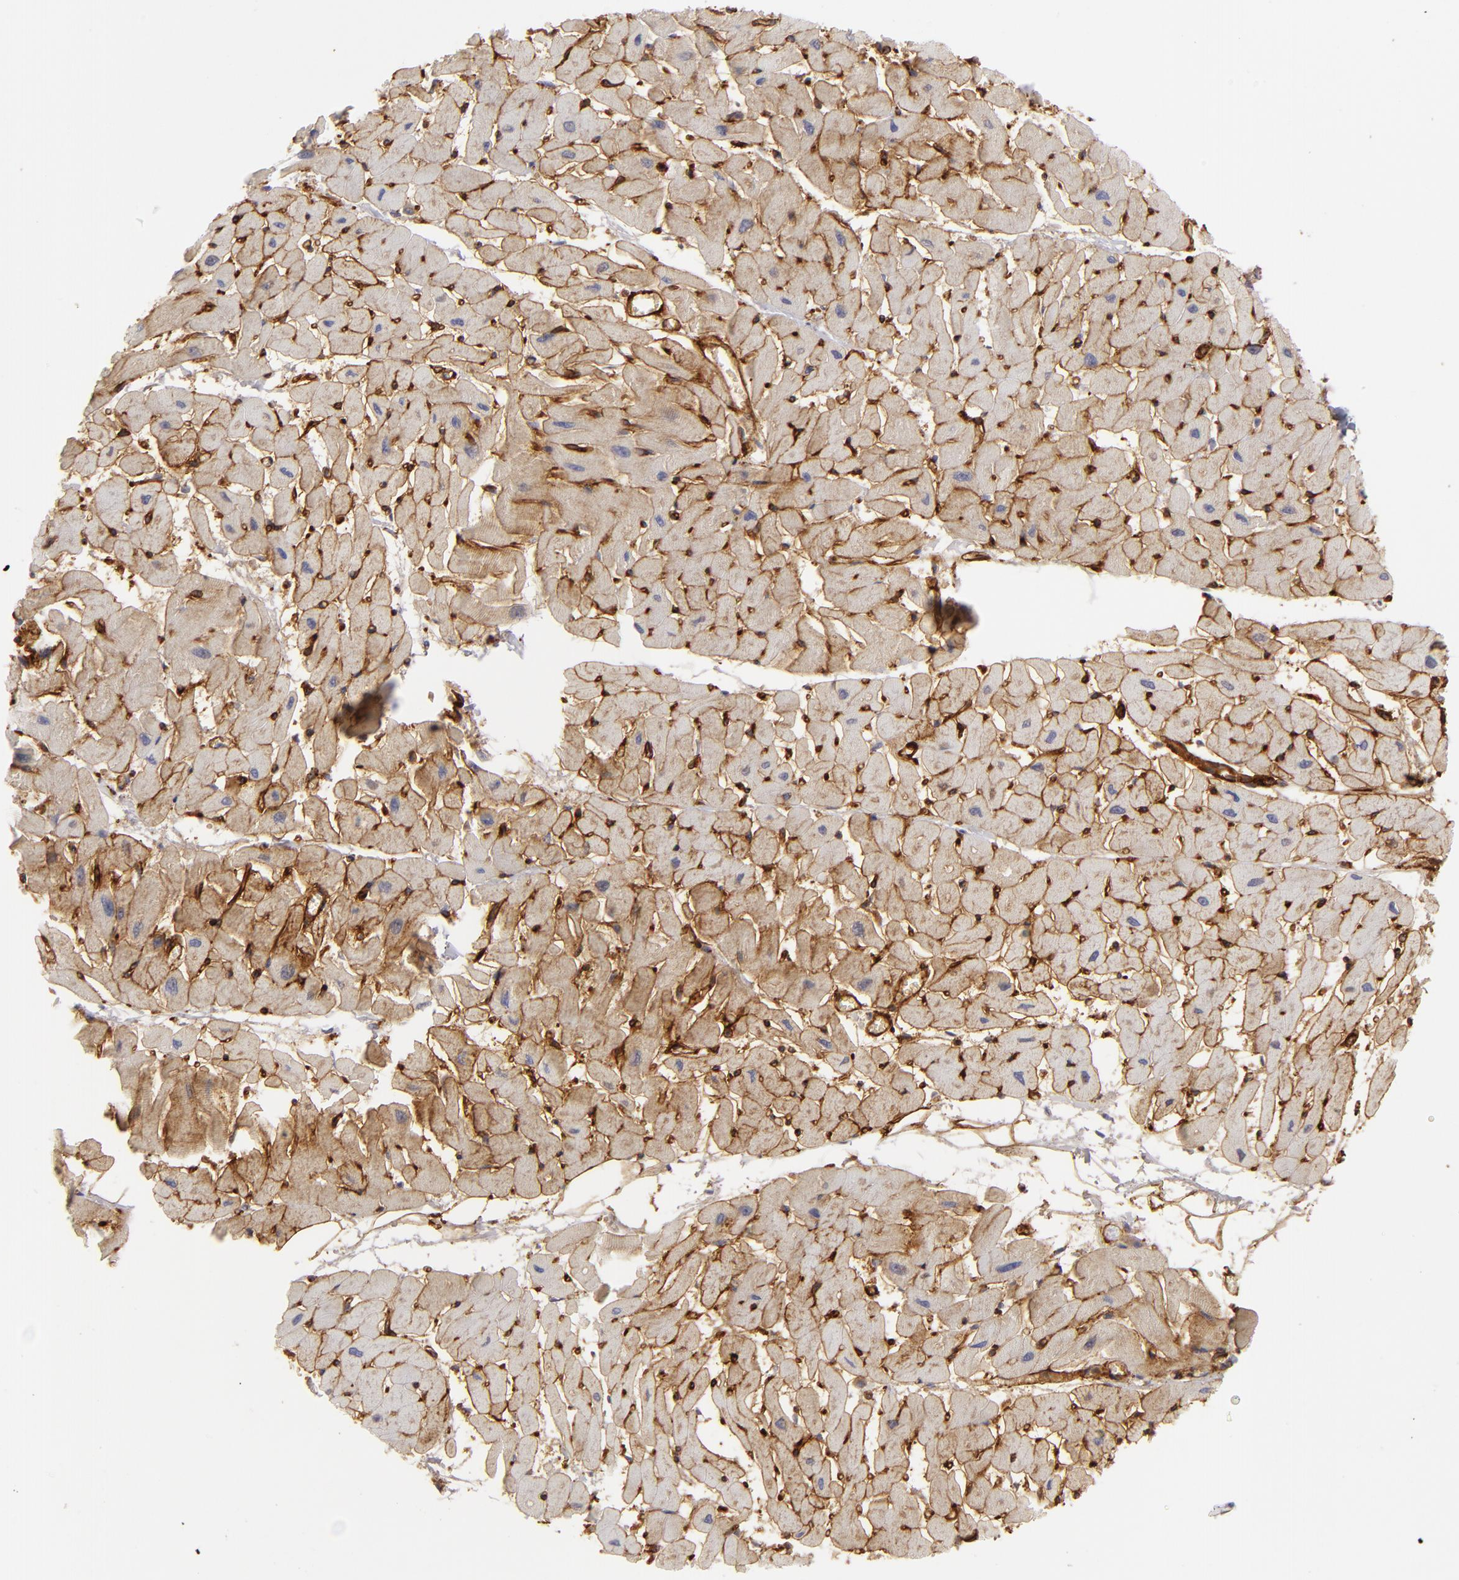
{"staining": {"intensity": "moderate", "quantity": ">75%", "location": "cytoplasmic/membranous"}, "tissue": "heart muscle", "cell_type": "Cardiomyocytes", "image_type": "normal", "snomed": [{"axis": "morphology", "description": "Normal tissue, NOS"}, {"axis": "topography", "description": "Heart"}], "caption": "A micrograph of heart muscle stained for a protein demonstrates moderate cytoplasmic/membranous brown staining in cardiomyocytes.", "gene": "MCAM", "patient": {"sex": "female", "age": 19}}